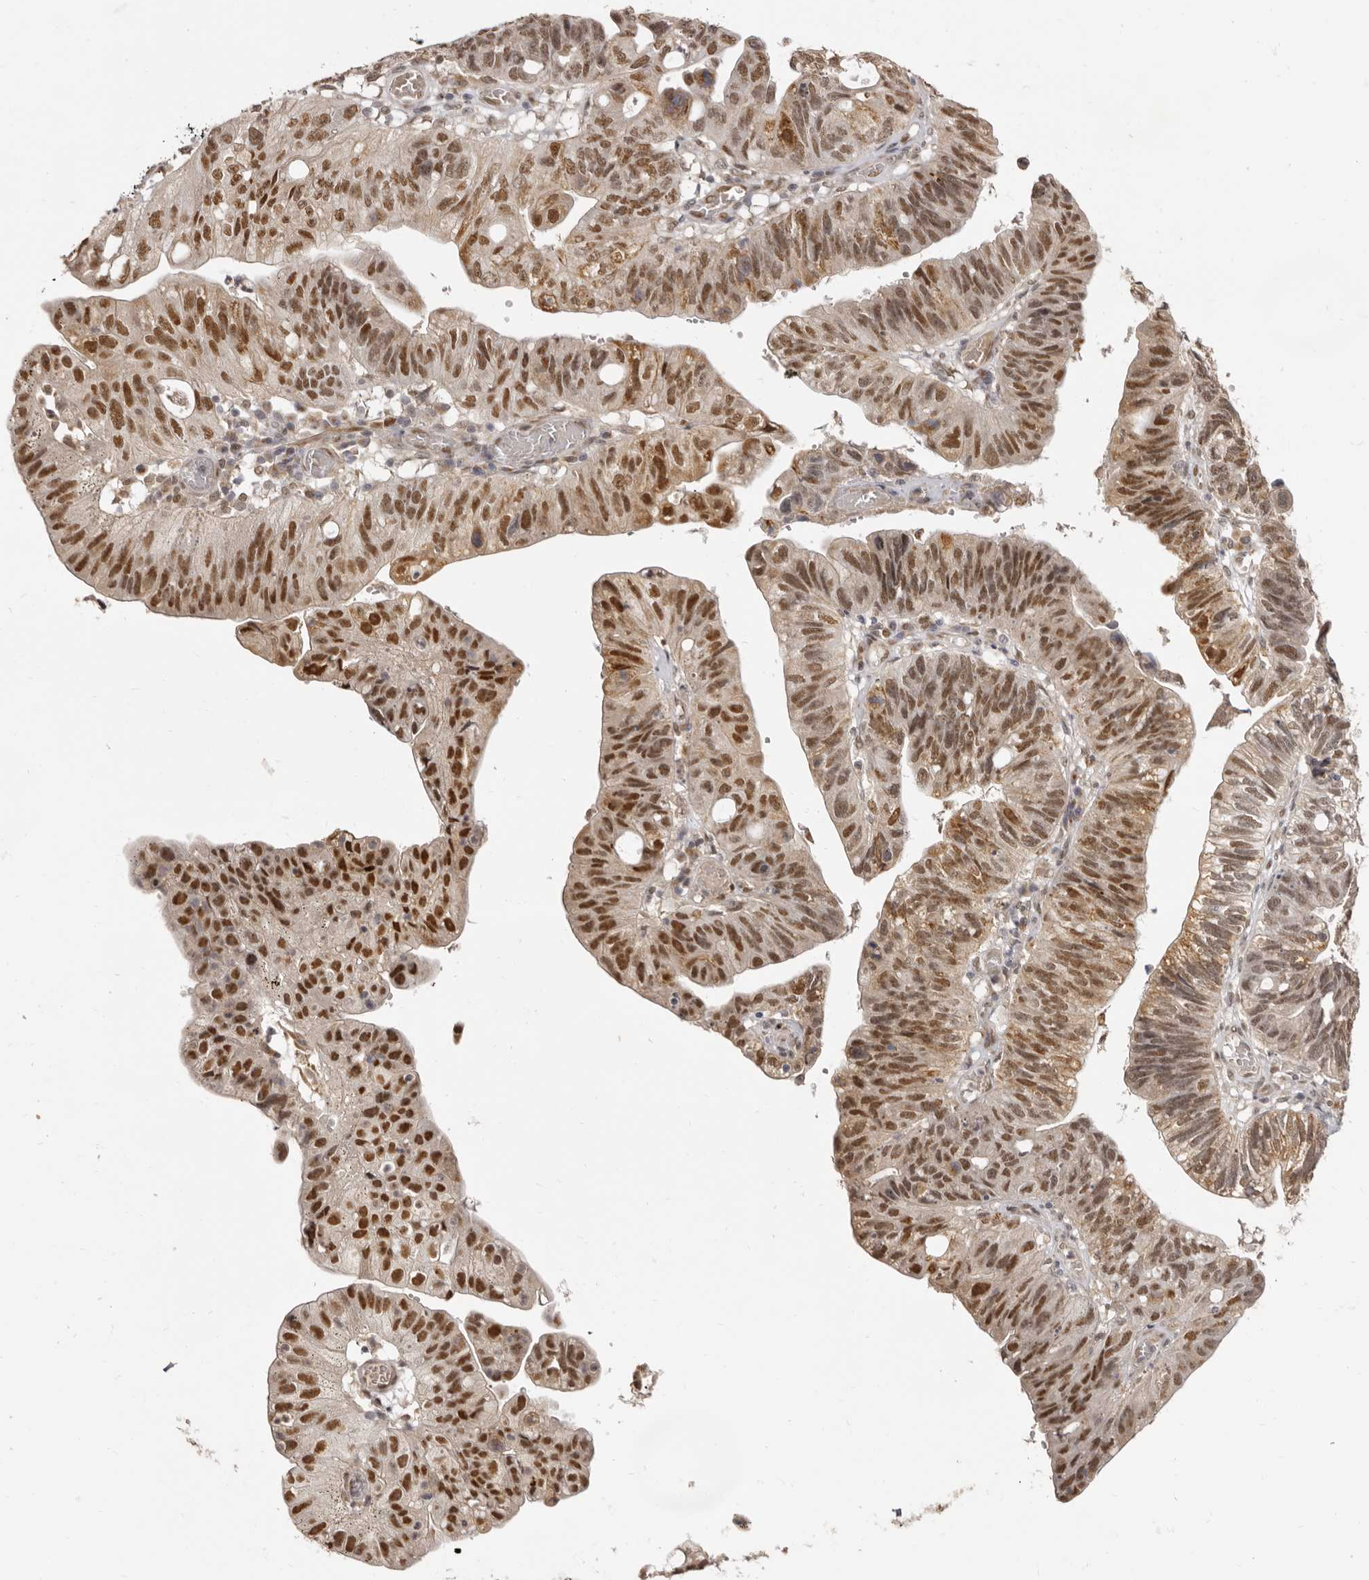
{"staining": {"intensity": "moderate", "quantity": ">75%", "location": "cytoplasmic/membranous,nuclear"}, "tissue": "stomach cancer", "cell_type": "Tumor cells", "image_type": "cancer", "snomed": [{"axis": "morphology", "description": "Adenocarcinoma, NOS"}, {"axis": "topography", "description": "Stomach"}], "caption": "Tumor cells show medium levels of moderate cytoplasmic/membranous and nuclear staining in approximately >75% of cells in human stomach cancer. (IHC, brightfield microscopy, high magnification).", "gene": "ZNF326", "patient": {"sex": "male", "age": 59}}